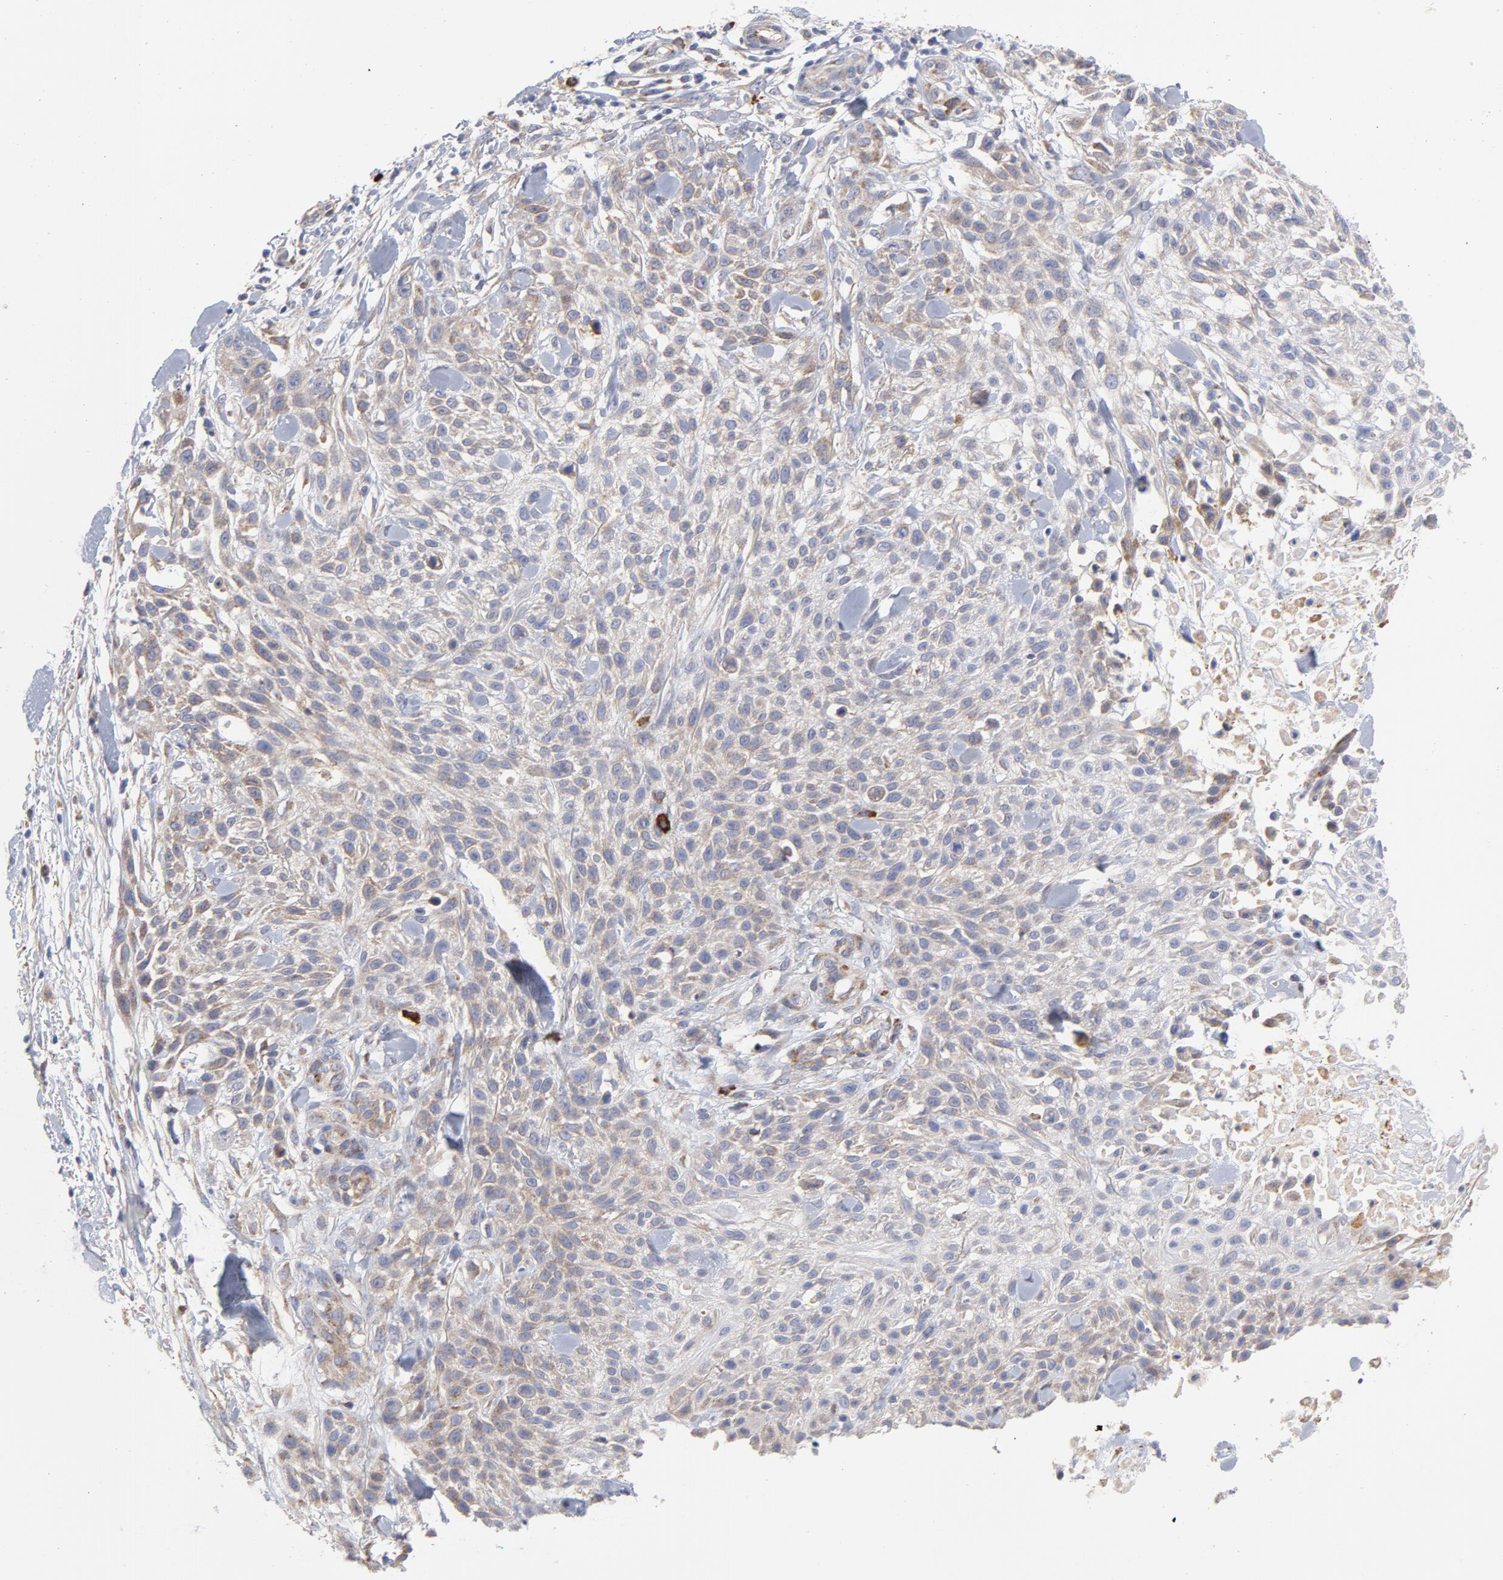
{"staining": {"intensity": "negative", "quantity": "none", "location": "none"}, "tissue": "skin cancer", "cell_type": "Tumor cells", "image_type": "cancer", "snomed": [{"axis": "morphology", "description": "Squamous cell carcinoma, NOS"}, {"axis": "topography", "description": "Skin"}], "caption": "A histopathology image of human skin cancer is negative for staining in tumor cells. Brightfield microscopy of immunohistochemistry (IHC) stained with DAB (3,3'-diaminobenzidine) (brown) and hematoxylin (blue), captured at high magnification.", "gene": "RAPGEF3", "patient": {"sex": "female", "age": 42}}